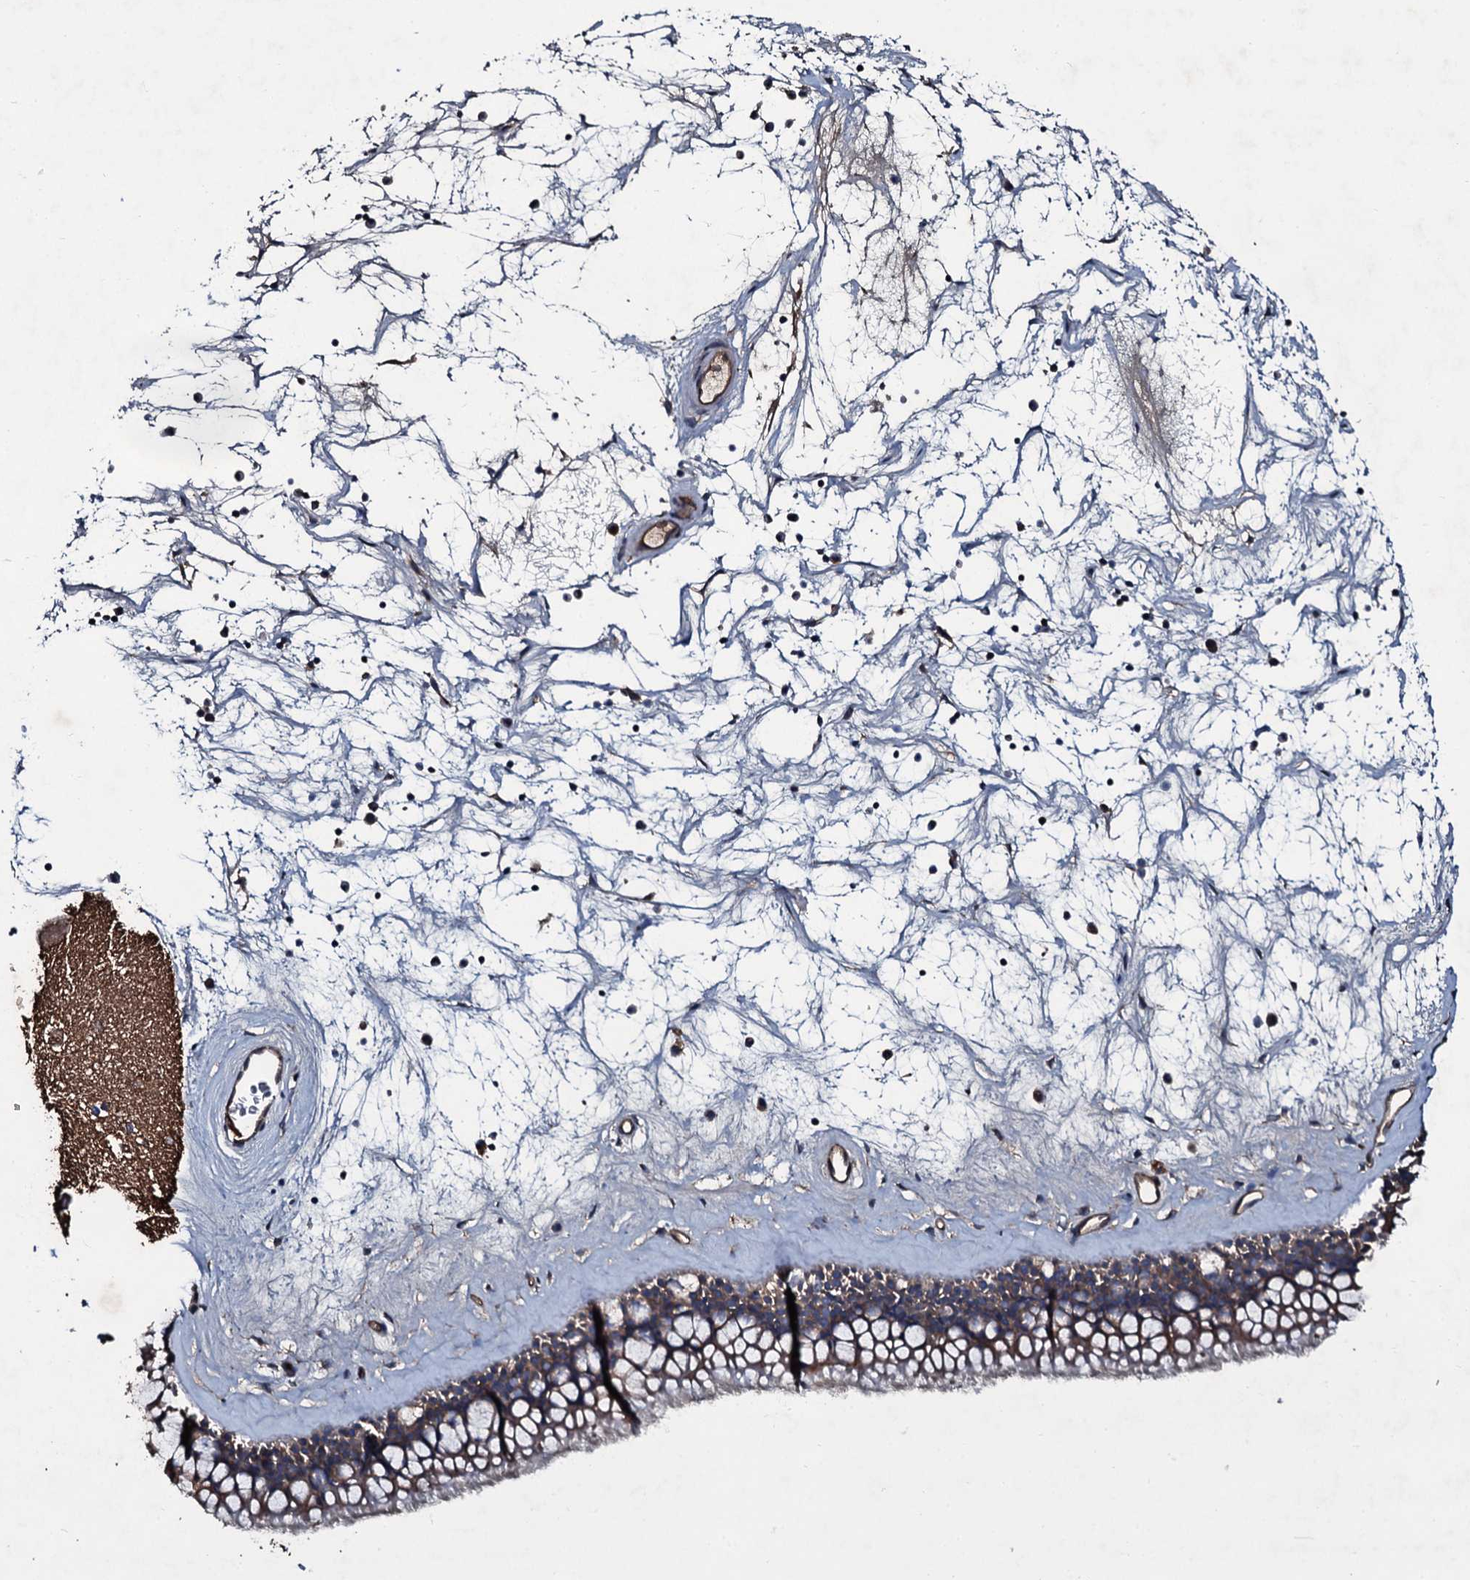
{"staining": {"intensity": "moderate", "quantity": ">75%", "location": "cytoplasmic/membranous"}, "tissue": "nasopharynx", "cell_type": "Respiratory epithelial cells", "image_type": "normal", "snomed": [{"axis": "morphology", "description": "Normal tissue, NOS"}, {"axis": "topography", "description": "Nasopharynx"}], "caption": "Brown immunohistochemical staining in benign nasopharynx displays moderate cytoplasmic/membranous expression in about >75% of respiratory epithelial cells.", "gene": "DMAC2", "patient": {"sex": "male", "age": 64}}